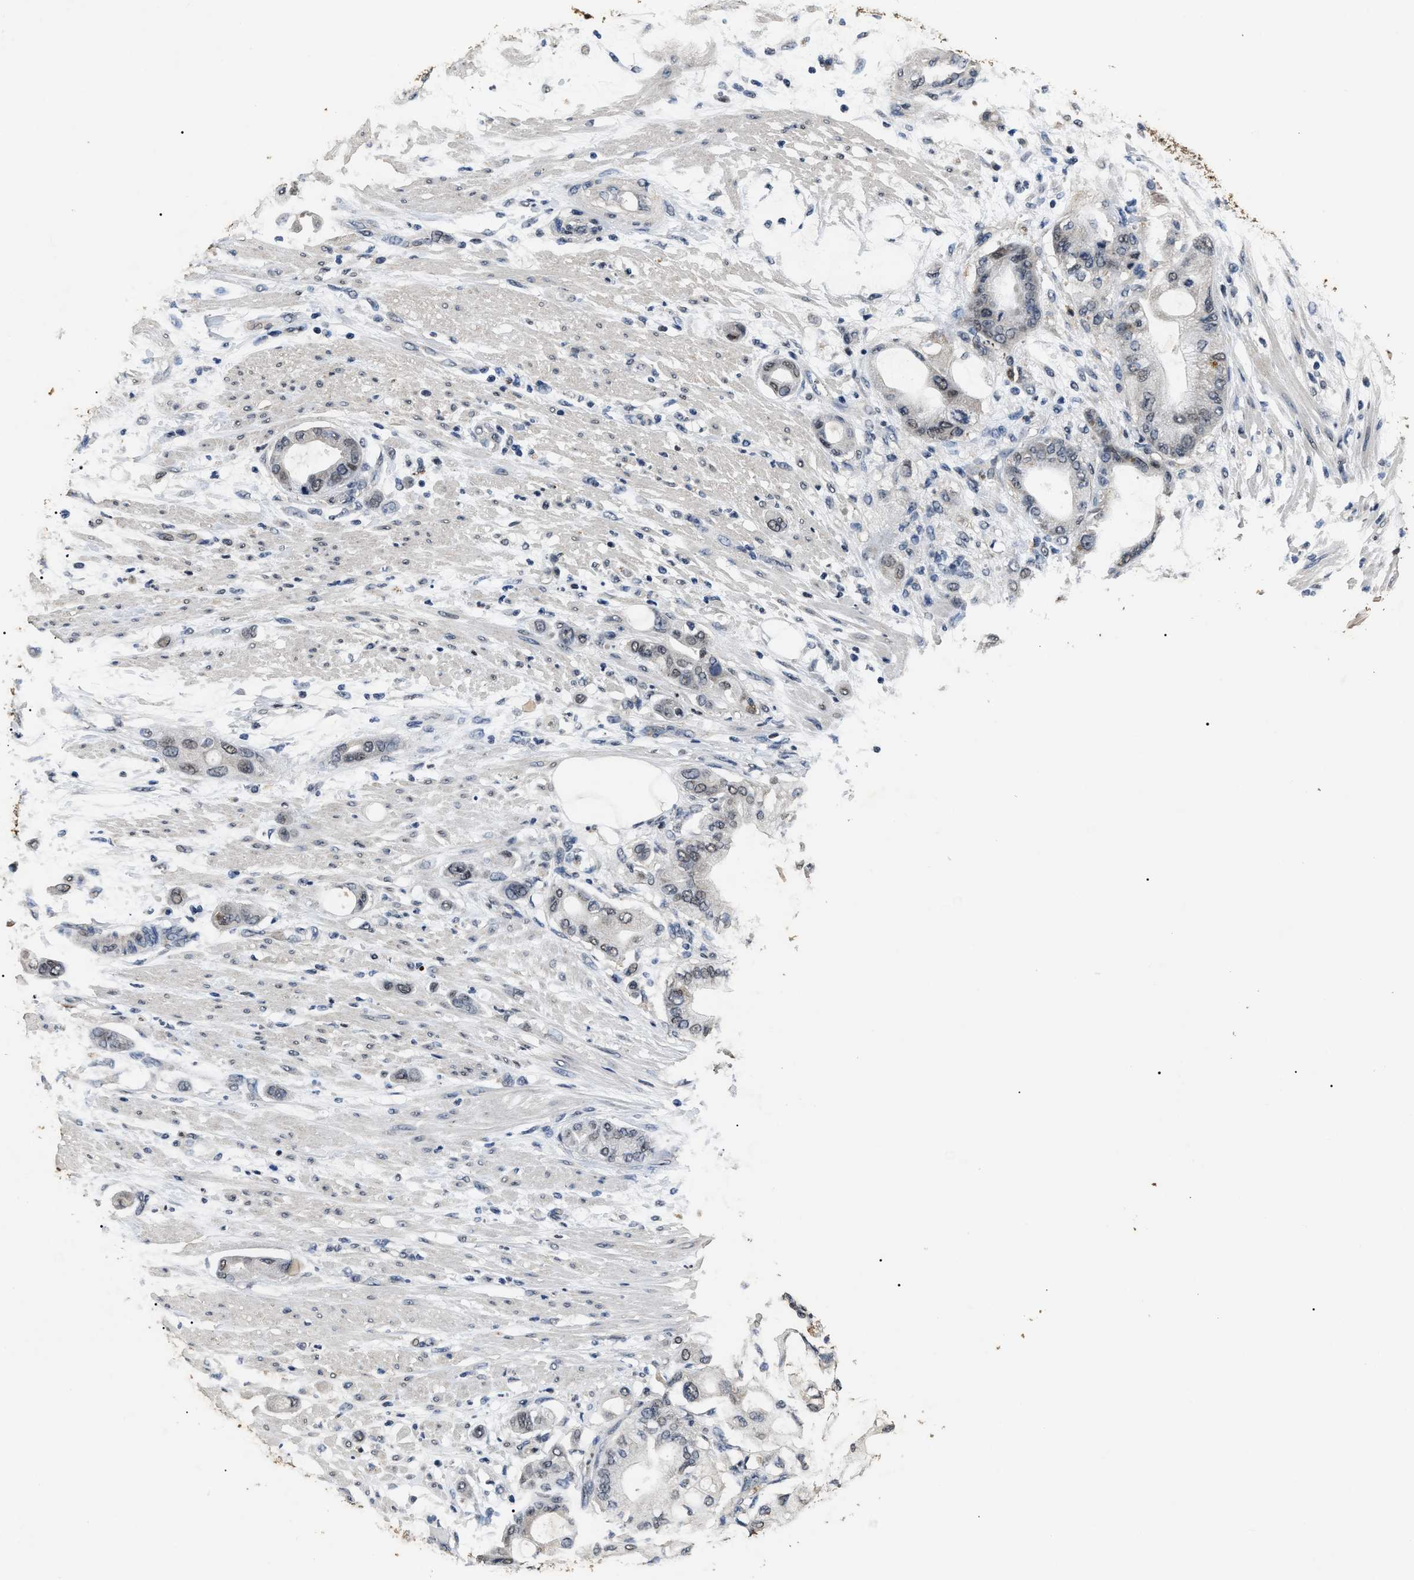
{"staining": {"intensity": "negative", "quantity": "none", "location": "none"}, "tissue": "pancreatic cancer", "cell_type": "Tumor cells", "image_type": "cancer", "snomed": [{"axis": "morphology", "description": "Adenocarcinoma, NOS"}, {"axis": "morphology", "description": "Adenocarcinoma, metastatic, NOS"}, {"axis": "topography", "description": "Lymph node"}, {"axis": "topography", "description": "Pancreas"}, {"axis": "topography", "description": "Duodenum"}], "caption": "Protein analysis of metastatic adenocarcinoma (pancreatic) exhibits no significant positivity in tumor cells.", "gene": "ANP32E", "patient": {"sex": "female", "age": 64}}